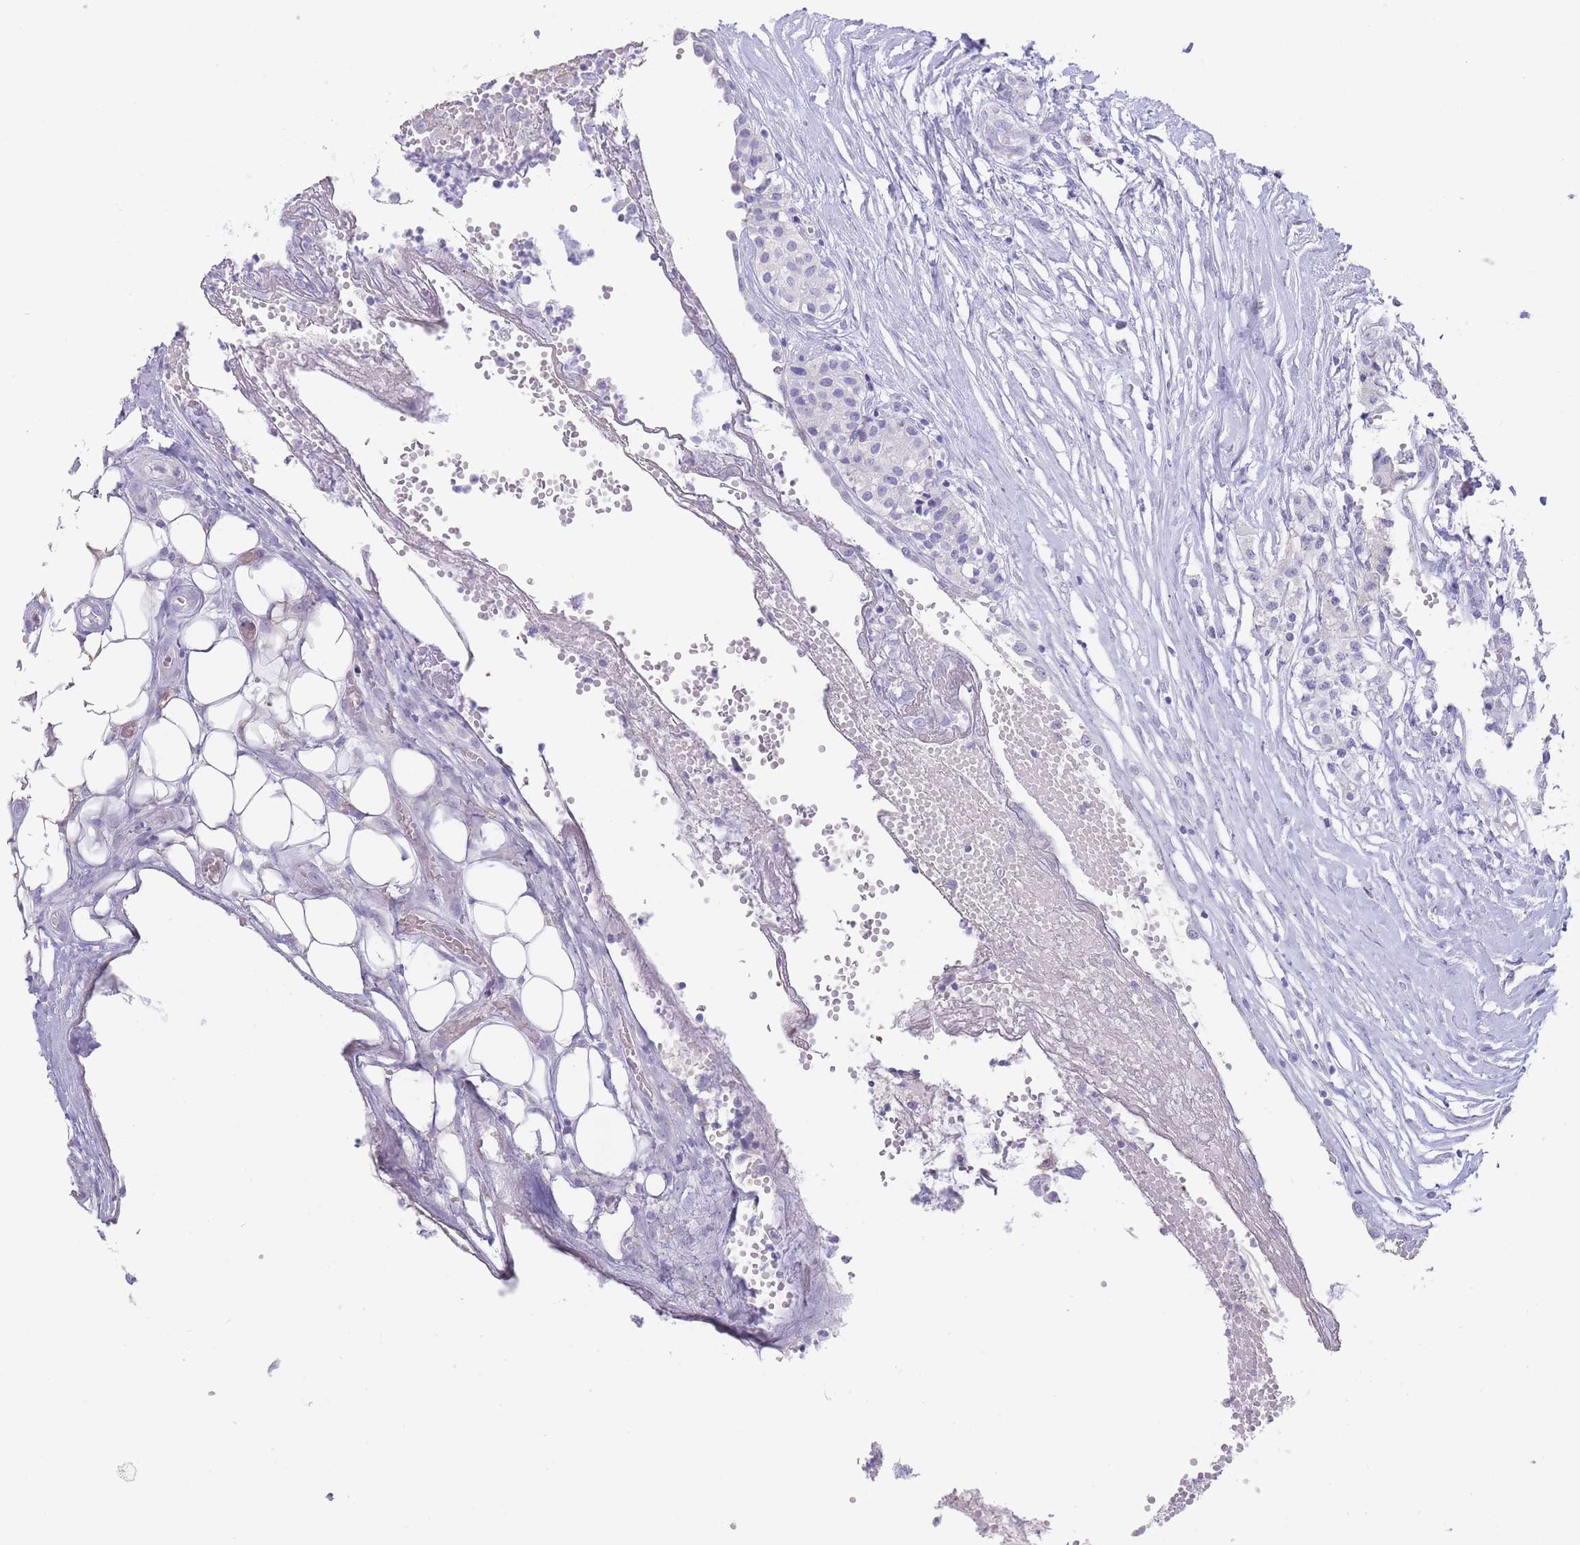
{"staining": {"intensity": "negative", "quantity": "none", "location": "none"}, "tissue": "carcinoid", "cell_type": "Tumor cells", "image_type": "cancer", "snomed": [{"axis": "morphology", "description": "Carcinoid, malignant, NOS"}, {"axis": "topography", "description": "Colon"}], "caption": "This is a histopathology image of IHC staining of carcinoid, which shows no staining in tumor cells. (Immunohistochemistry, brightfield microscopy, high magnification).", "gene": "CD37", "patient": {"sex": "female", "age": 52}}